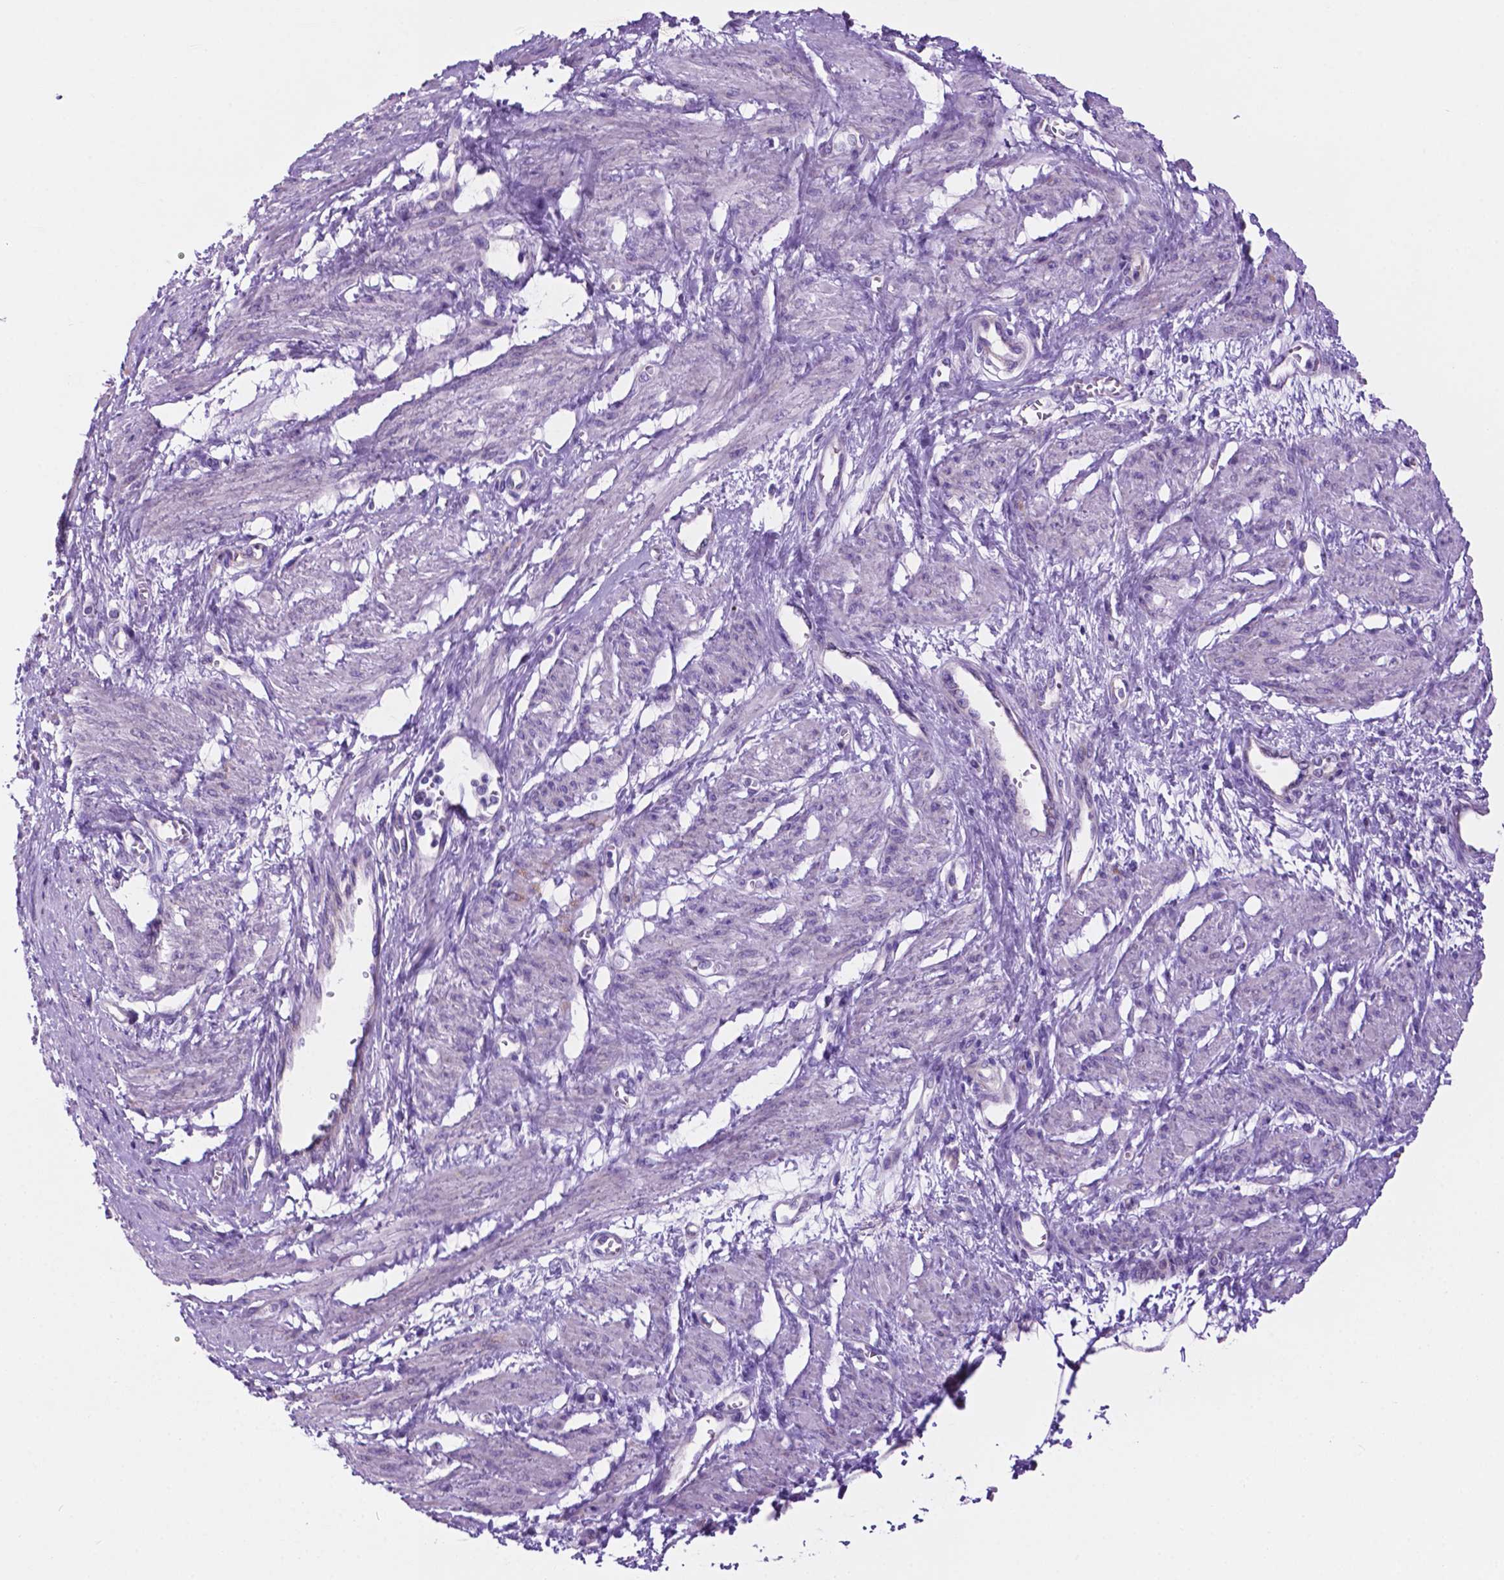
{"staining": {"intensity": "negative", "quantity": "none", "location": "none"}, "tissue": "smooth muscle", "cell_type": "Smooth muscle cells", "image_type": "normal", "snomed": [{"axis": "morphology", "description": "Normal tissue, NOS"}, {"axis": "topography", "description": "Smooth muscle"}, {"axis": "topography", "description": "Uterus"}], "caption": "Smooth muscle was stained to show a protein in brown. There is no significant staining in smooth muscle cells. (DAB (3,3'-diaminobenzidine) IHC with hematoxylin counter stain).", "gene": "TMEM121B", "patient": {"sex": "female", "age": 39}}